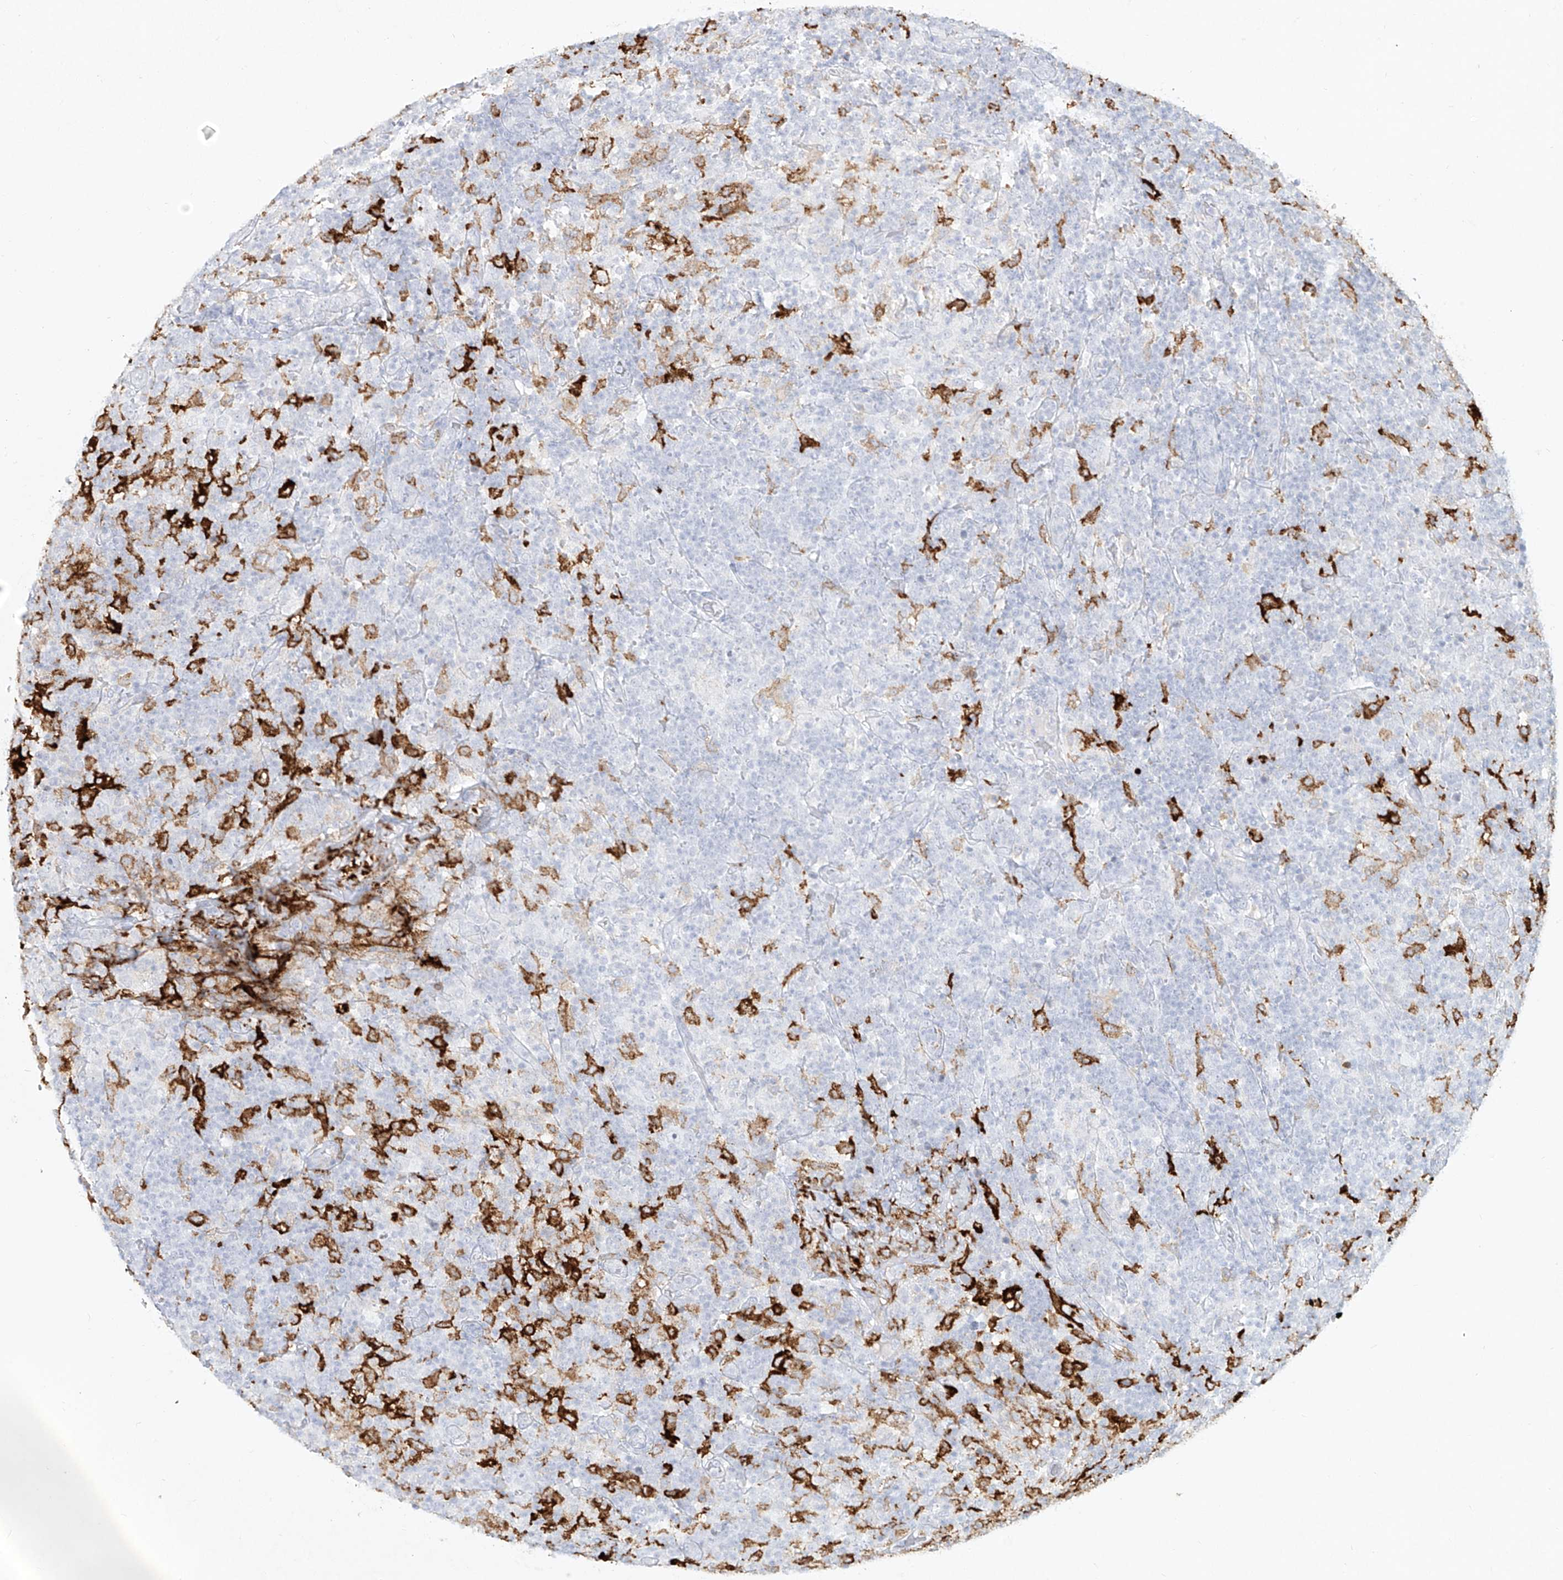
{"staining": {"intensity": "negative", "quantity": "none", "location": "none"}, "tissue": "lymphoma", "cell_type": "Tumor cells", "image_type": "cancer", "snomed": [{"axis": "morphology", "description": "Hodgkin's disease, NOS"}, {"axis": "topography", "description": "Lymph node"}], "caption": "Immunohistochemistry (IHC) micrograph of human lymphoma stained for a protein (brown), which shows no positivity in tumor cells.", "gene": "CD209", "patient": {"sex": "male", "age": 70}}